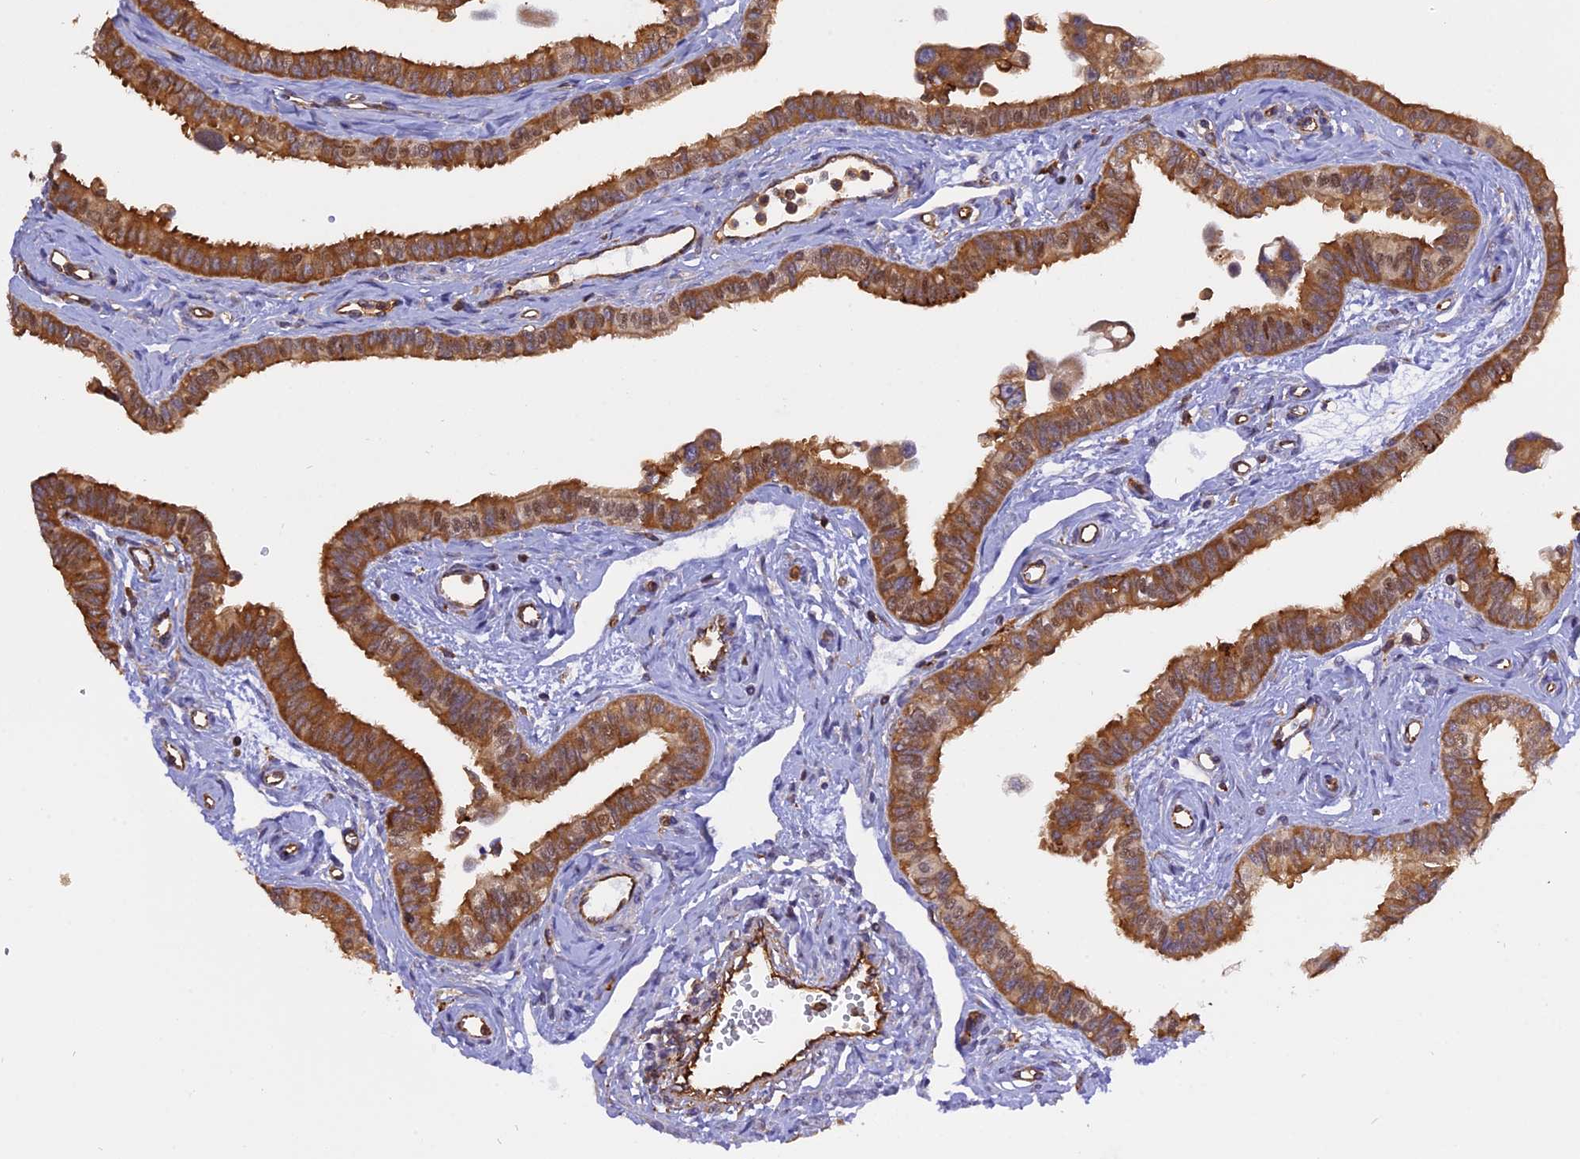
{"staining": {"intensity": "strong", "quantity": ">75%", "location": "cytoplasmic/membranous"}, "tissue": "fallopian tube", "cell_type": "Glandular cells", "image_type": "normal", "snomed": [{"axis": "morphology", "description": "Normal tissue, NOS"}, {"axis": "morphology", "description": "Carcinoma, NOS"}, {"axis": "topography", "description": "Fallopian tube"}, {"axis": "topography", "description": "Ovary"}], "caption": "High-power microscopy captured an IHC photomicrograph of normal fallopian tube, revealing strong cytoplasmic/membranous expression in about >75% of glandular cells. (DAB (3,3'-diaminobenzidine) IHC, brown staining for protein, blue staining for nuclei).", "gene": "C5orf22", "patient": {"sex": "female", "age": 59}}